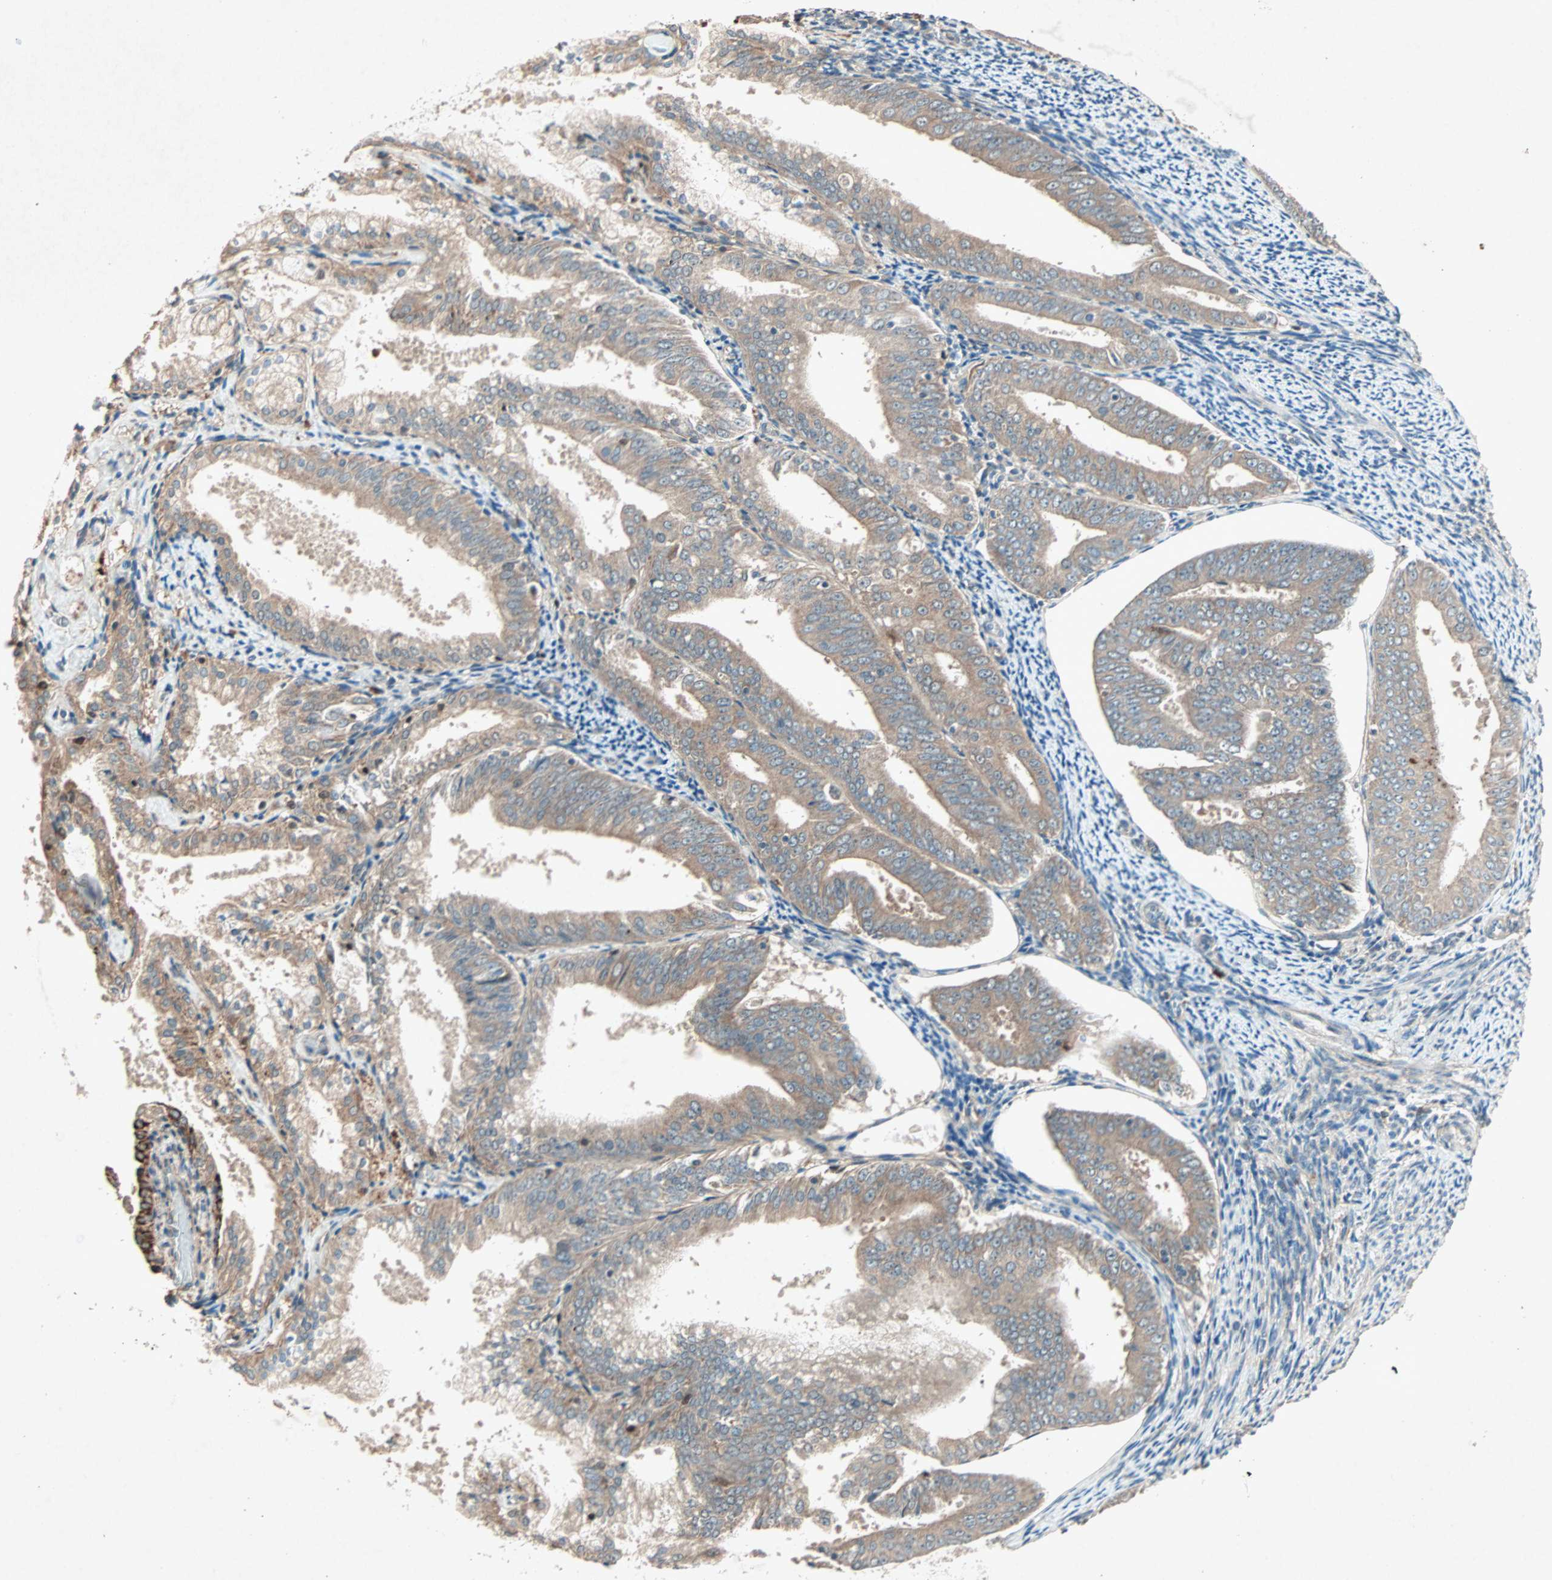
{"staining": {"intensity": "weak", "quantity": "25%-75%", "location": "cytoplasmic/membranous"}, "tissue": "endometrial cancer", "cell_type": "Tumor cells", "image_type": "cancer", "snomed": [{"axis": "morphology", "description": "Adenocarcinoma, NOS"}, {"axis": "topography", "description": "Endometrium"}], "caption": "A micrograph of human endometrial cancer stained for a protein demonstrates weak cytoplasmic/membranous brown staining in tumor cells. (DAB (3,3'-diaminobenzidine) IHC, brown staining for protein, blue staining for nuclei).", "gene": "SDSL", "patient": {"sex": "female", "age": 63}}